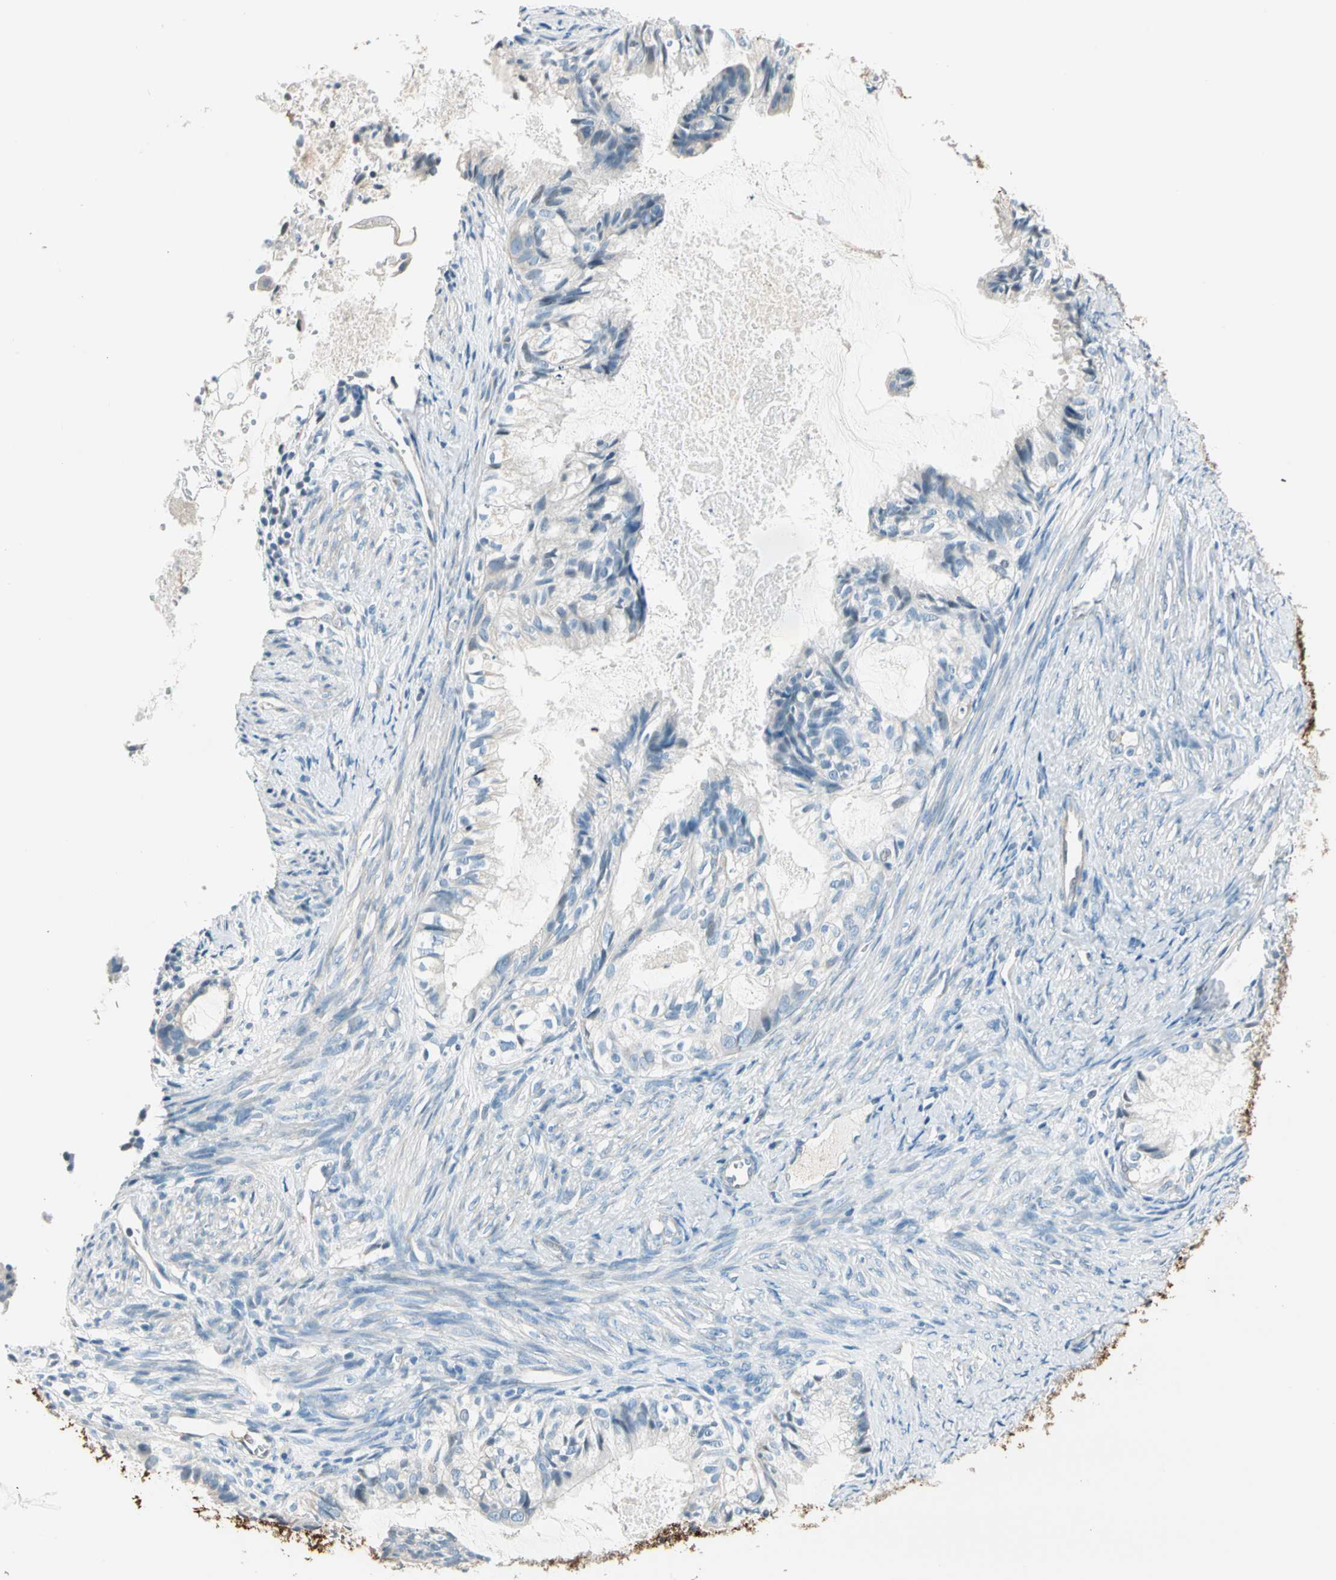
{"staining": {"intensity": "negative", "quantity": "none", "location": "none"}, "tissue": "cervical cancer", "cell_type": "Tumor cells", "image_type": "cancer", "snomed": [{"axis": "morphology", "description": "Normal tissue, NOS"}, {"axis": "morphology", "description": "Adenocarcinoma, NOS"}, {"axis": "topography", "description": "Cervix"}, {"axis": "topography", "description": "Endometrium"}], "caption": "Tumor cells show no significant protein positivity in adenocarcinoma (cervical).", "gene": "STK40", "patient": {"sex": "female", "age": 86}}